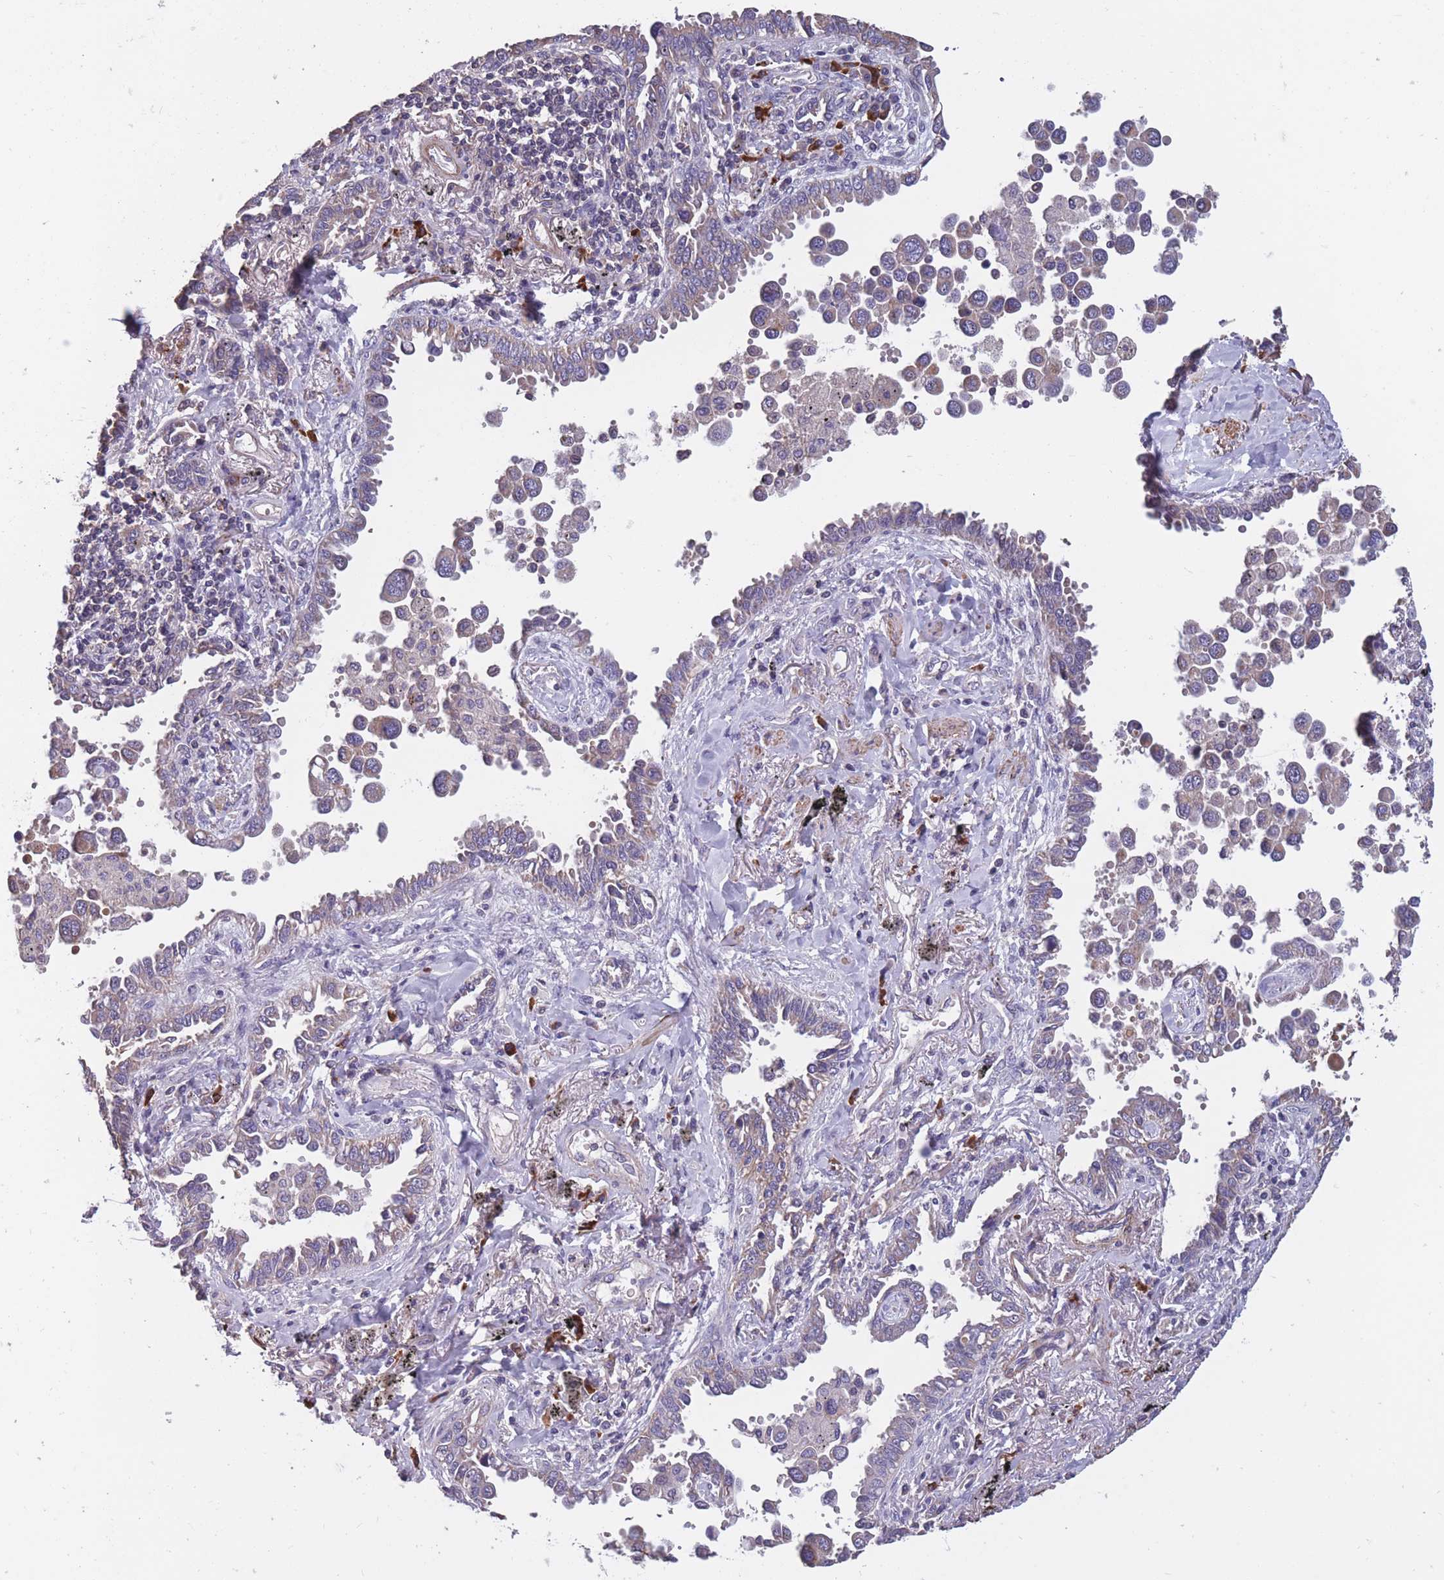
{"staining": {"intensity": "weak", "quantity": "25%-75%", "location": "cytoplasmic/membranous"}, "tissue": "lung cancer", "cell_type": "Tumor cells", "image_type": "cancer", "snomed": [{"axis": "morphology", "description": "Adenocarcinoma, NOS"}, {"axis": "topography", "description": "Lung"}], "caption": "Immunohistochemical staining of lung adenocarcinoma demonstrates low levels of weak cytoplasmic/membranous protein staining in about 25%-75% of tumor cells.", "gene": "TOMM40L", "patient": {"sex": "male", "age": 67}}